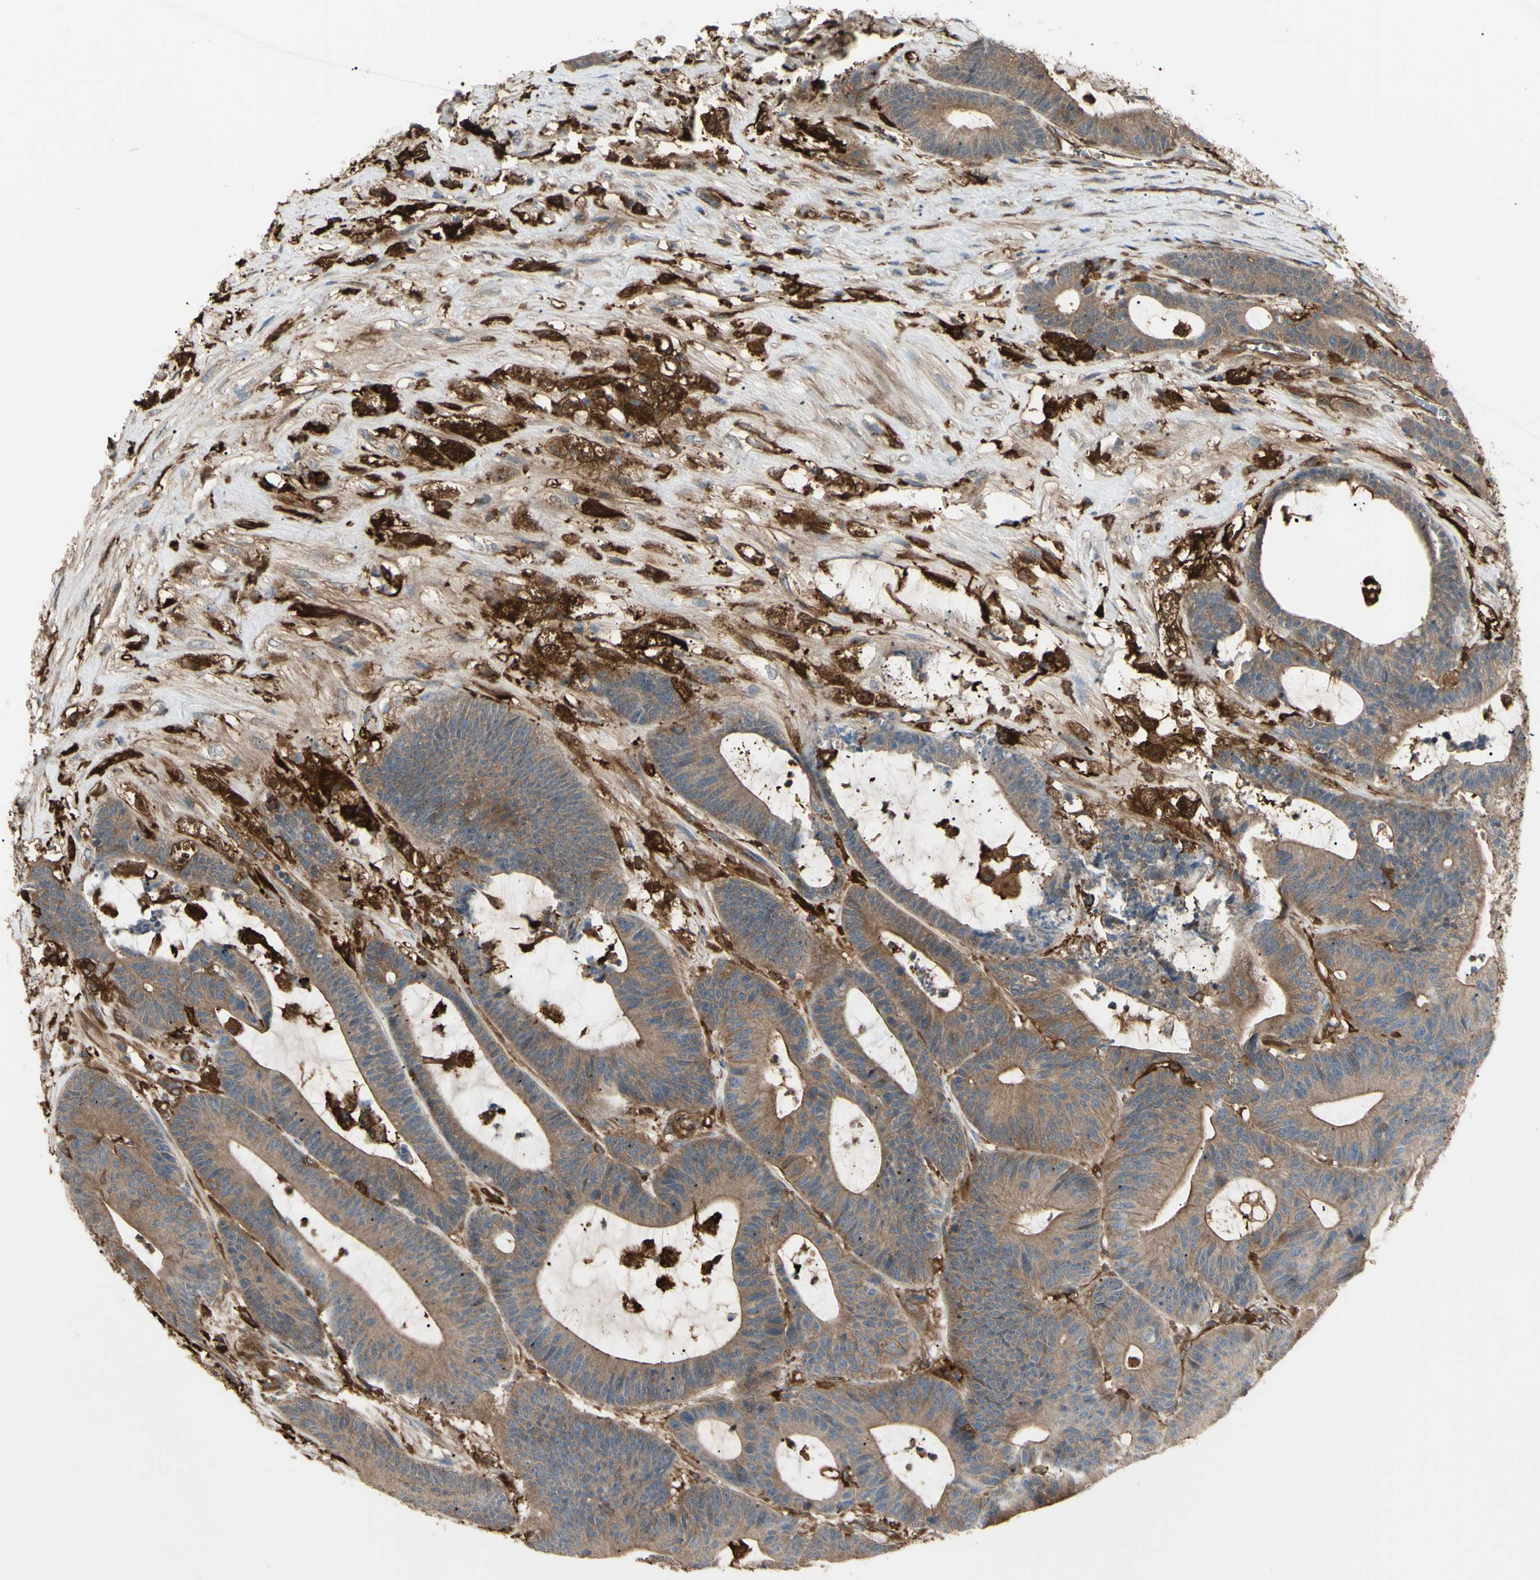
{"staining": {"intensity": "moderate", "quantity": ">75%", "location": "cytoplasmic/membranous"}, "tissue": "colorectal cancer", "cell_type": "Tumor cells", "image_type": "cancer", "snomed": [{"axis": "morphology", "description": "Adenocarcinoma, NOS"}, {"axis": "topography", "description": "Colon"}], "caption": "Protein staining of colorectal cancer tissue displays moderate cytoplasmic/membranous staining in about >75% of tumor cells.", "gene": "PTPN12", "patient": {"sex": "female", "age": 84}}